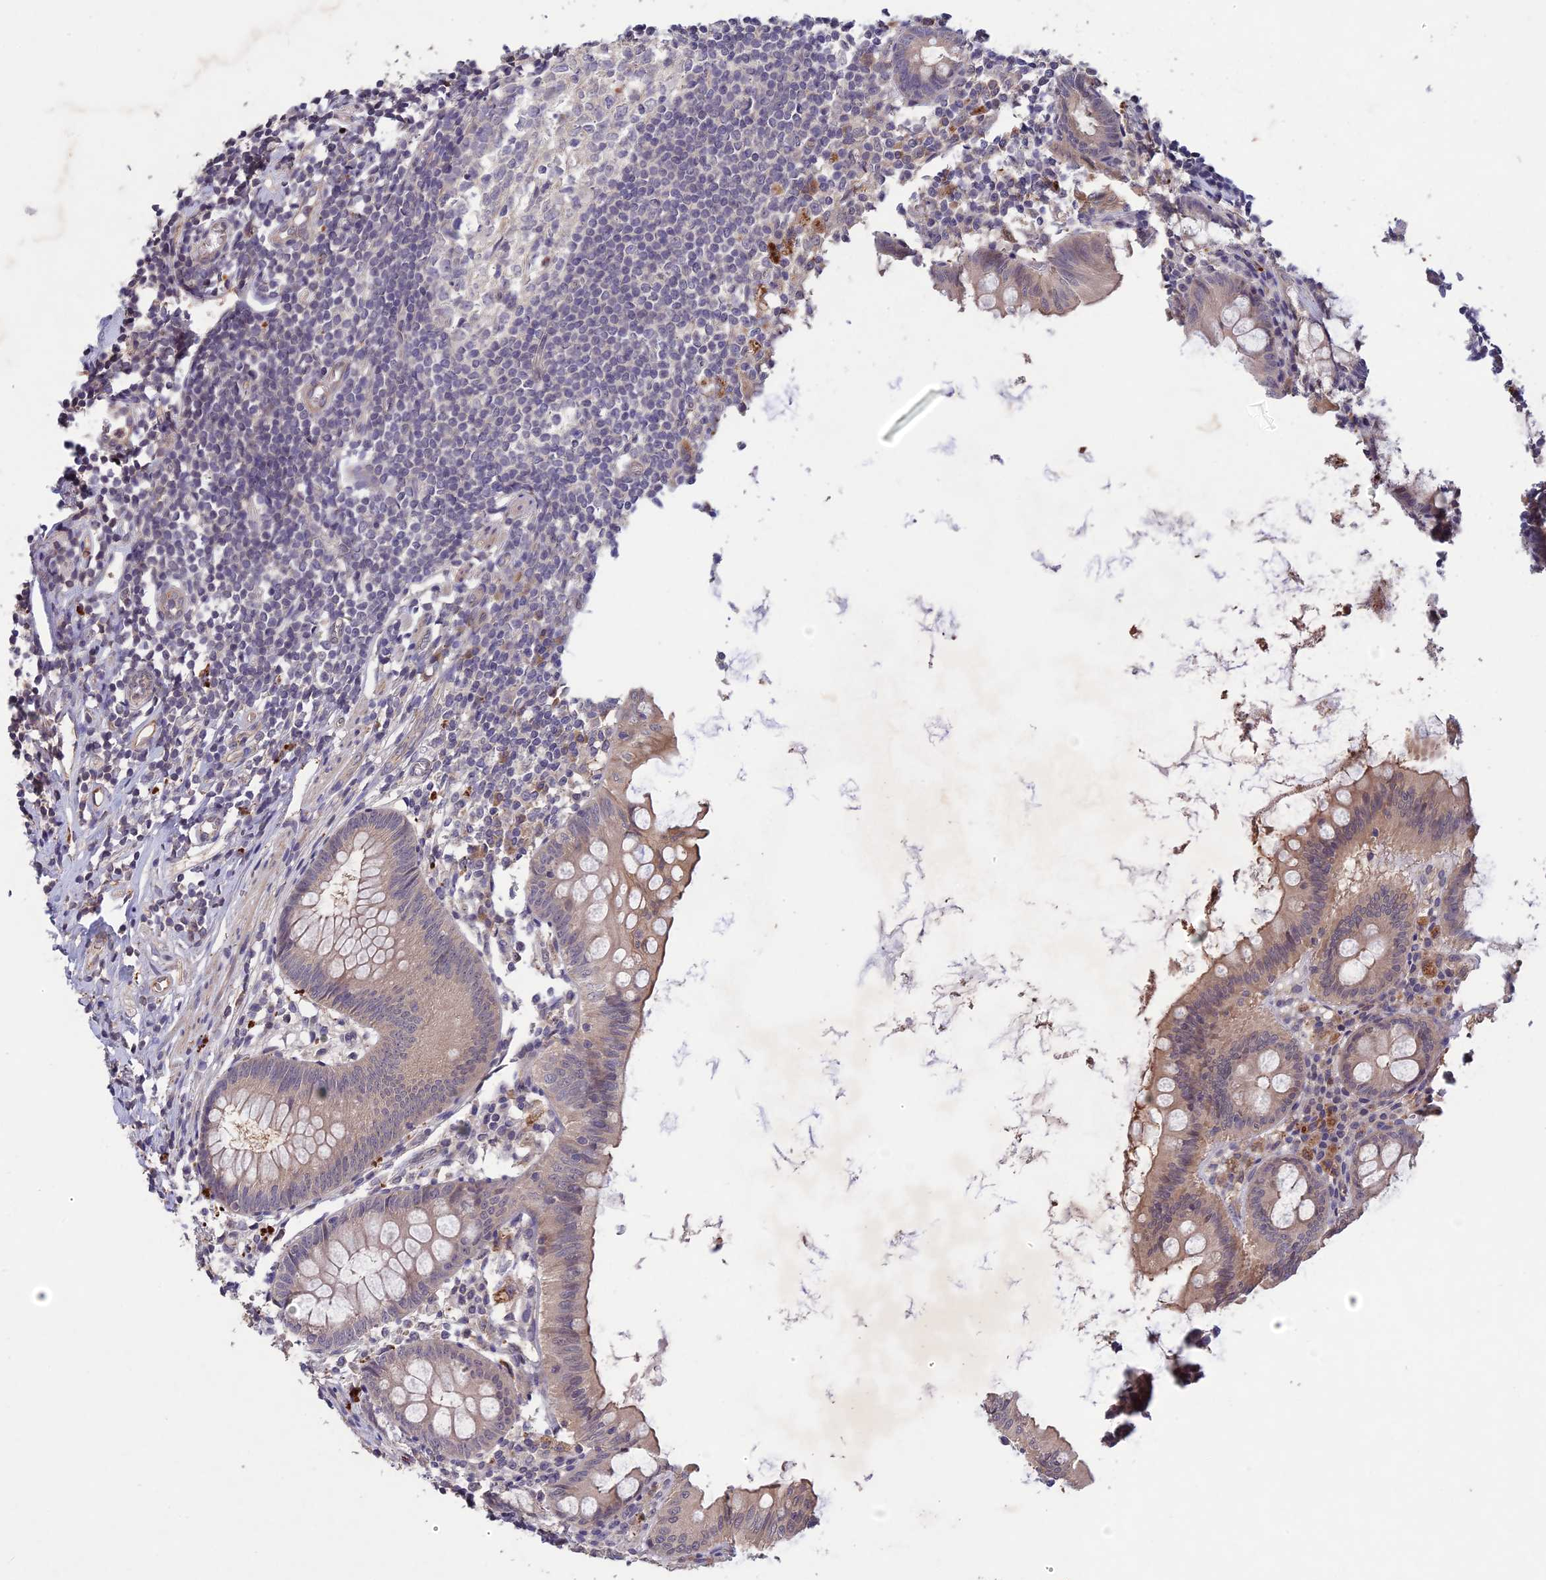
{"staining": {"intensity": "weak", "quantity": "<25%", "location": "cytoplasmic/membranous"}, "tissue": "appendix", "cell_type": "Glandular cells", "image_type": "normal", "snomed": [{"axis": "morphology", "description": "Normal tissue, NOS"}, {"axis": "topography", "description": "Appendix"}], "caption": "This micrograph is of unremarkable appendix stained with immunohistochemistry to label a protein in brown with the nuclei are counter-stained blue. There is no staining in glandular cells. The staining is performed using DAB (3,3'-diaminobenzidine) brown chromogen with nuclei counter-stained in using hematoxylin.", "gene": "ADO", "patient": {"sex": "female", "age": 51}}